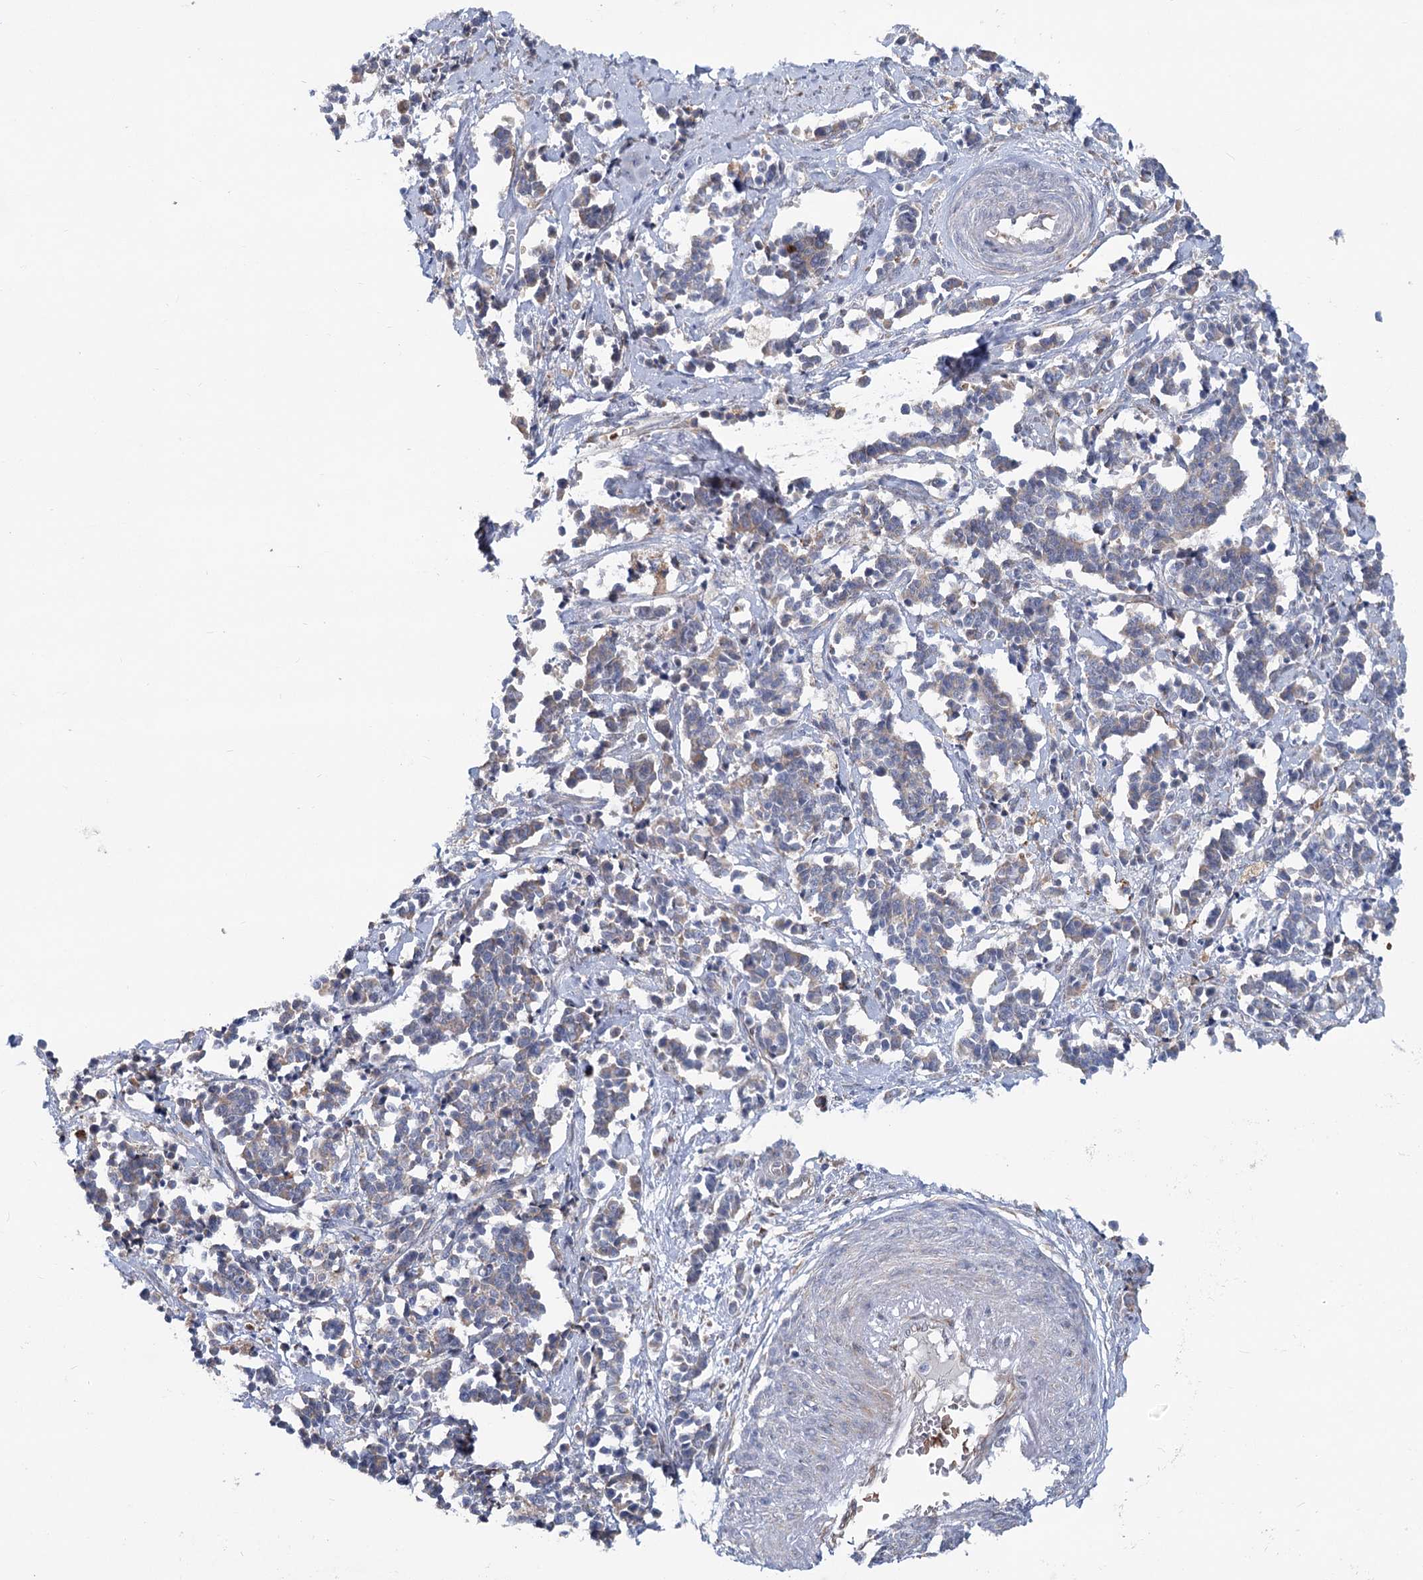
{"staining": {"intensity": "weak", "quantity": "<25%", "location": "cytoplasmic/membranous"}, "tissue": "cervical cancer", "cell_type": "Tumor cells", "image_type": "cancer", "snomed": [{"axis": "morphology", "description": "Normal tissue, NOS"}, {"axis": "morphology", "description": "Squamous cell carcinoma, NOS"}, {"axis": "topography", "description": "Cervix"}], "caption": "There is no significant positivity in tumor cells of cervical squamous cell carcinoma.", "gene": "CIB4", "patient": {"sex": "female", "age": 35}}